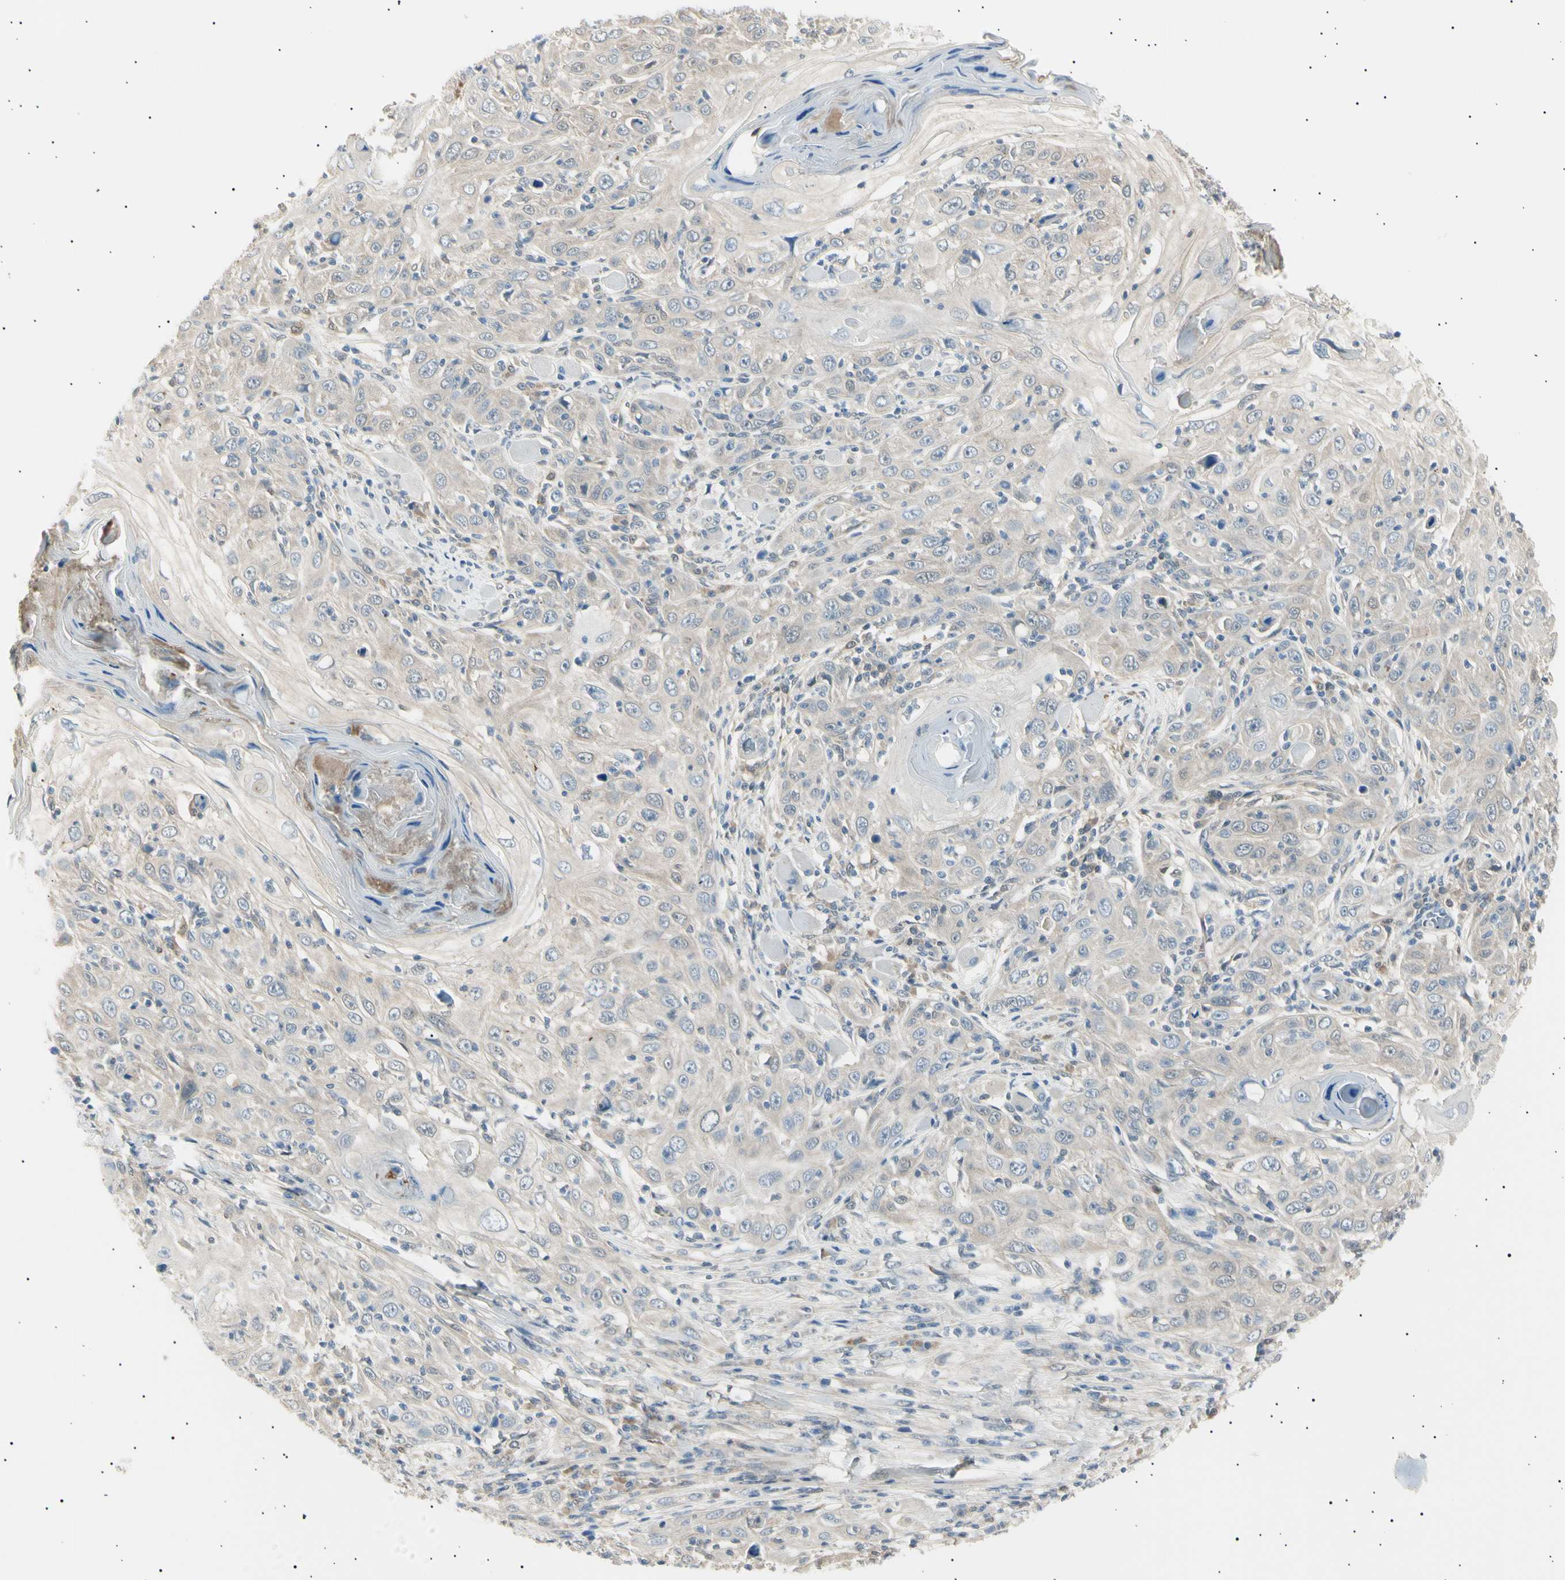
{"staining": {"intensity": "weak", "quantity": "25%-75%", "location": "cytoplasmic/membranous"}, "tissue": "skin cancer", "cell_type": "Tumor cells", "image_type": "cancer", "snomed": [{"axis": "morphology", "description": "Squamous cell carcinoma, NOS"}, {"axis": "topography", "description": "Skin"}], "caption": "High-magnification brightfield microscopy of skin cancer (squamous cell carcinoma) stained with DAB (brown) and counterstained with hematoxylin (blue). tumor cells exhibit weak cytoplasmic/membranous positivity is identified in about25%-75% of cells.", "gene": "LHPP", "patient": {"sex": "female", "age": 88}}